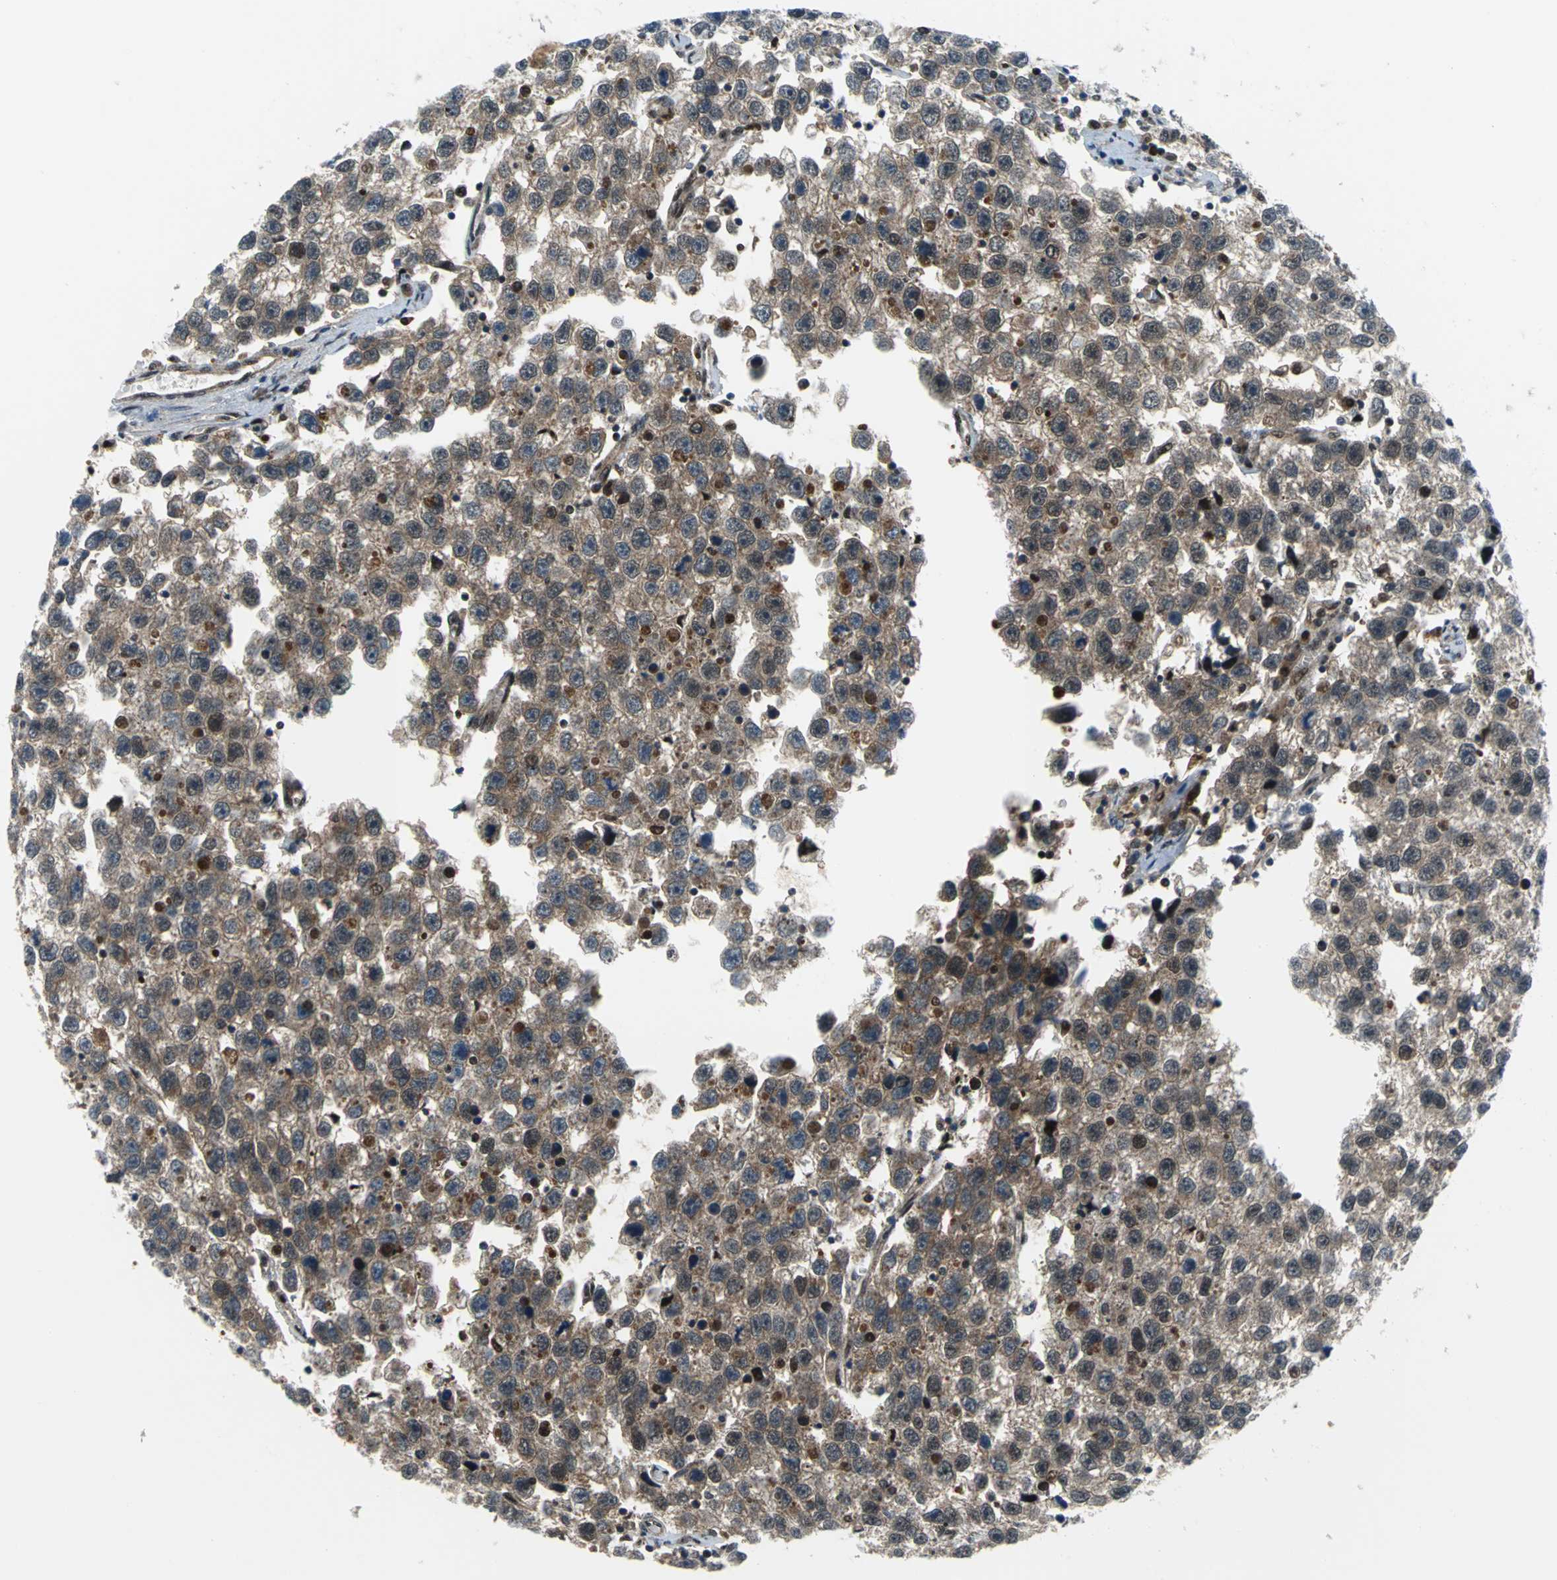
{"staining": {"intensity": "moderate", "quantity": "25%-75%", "location": "cytoplasmic/membranous,nuclear"}, "tissue": "testis cancer", "cell_type": "Tumor cells", "image_type": "cancer", "snomed": [{"axis": "morphology", "description": "Seminoma, NOS"}, {"axis": "topography", "description": "Testis"}], "caption": "About 25%-75% of tumor cells in testis cancer reveal moderate cytoplasmic/membranous and nuclear protein staining as visualized by brown immunohistochemical staining.", "gene": "PSMA4", "patient": {"sex": "male", "age": 33}}